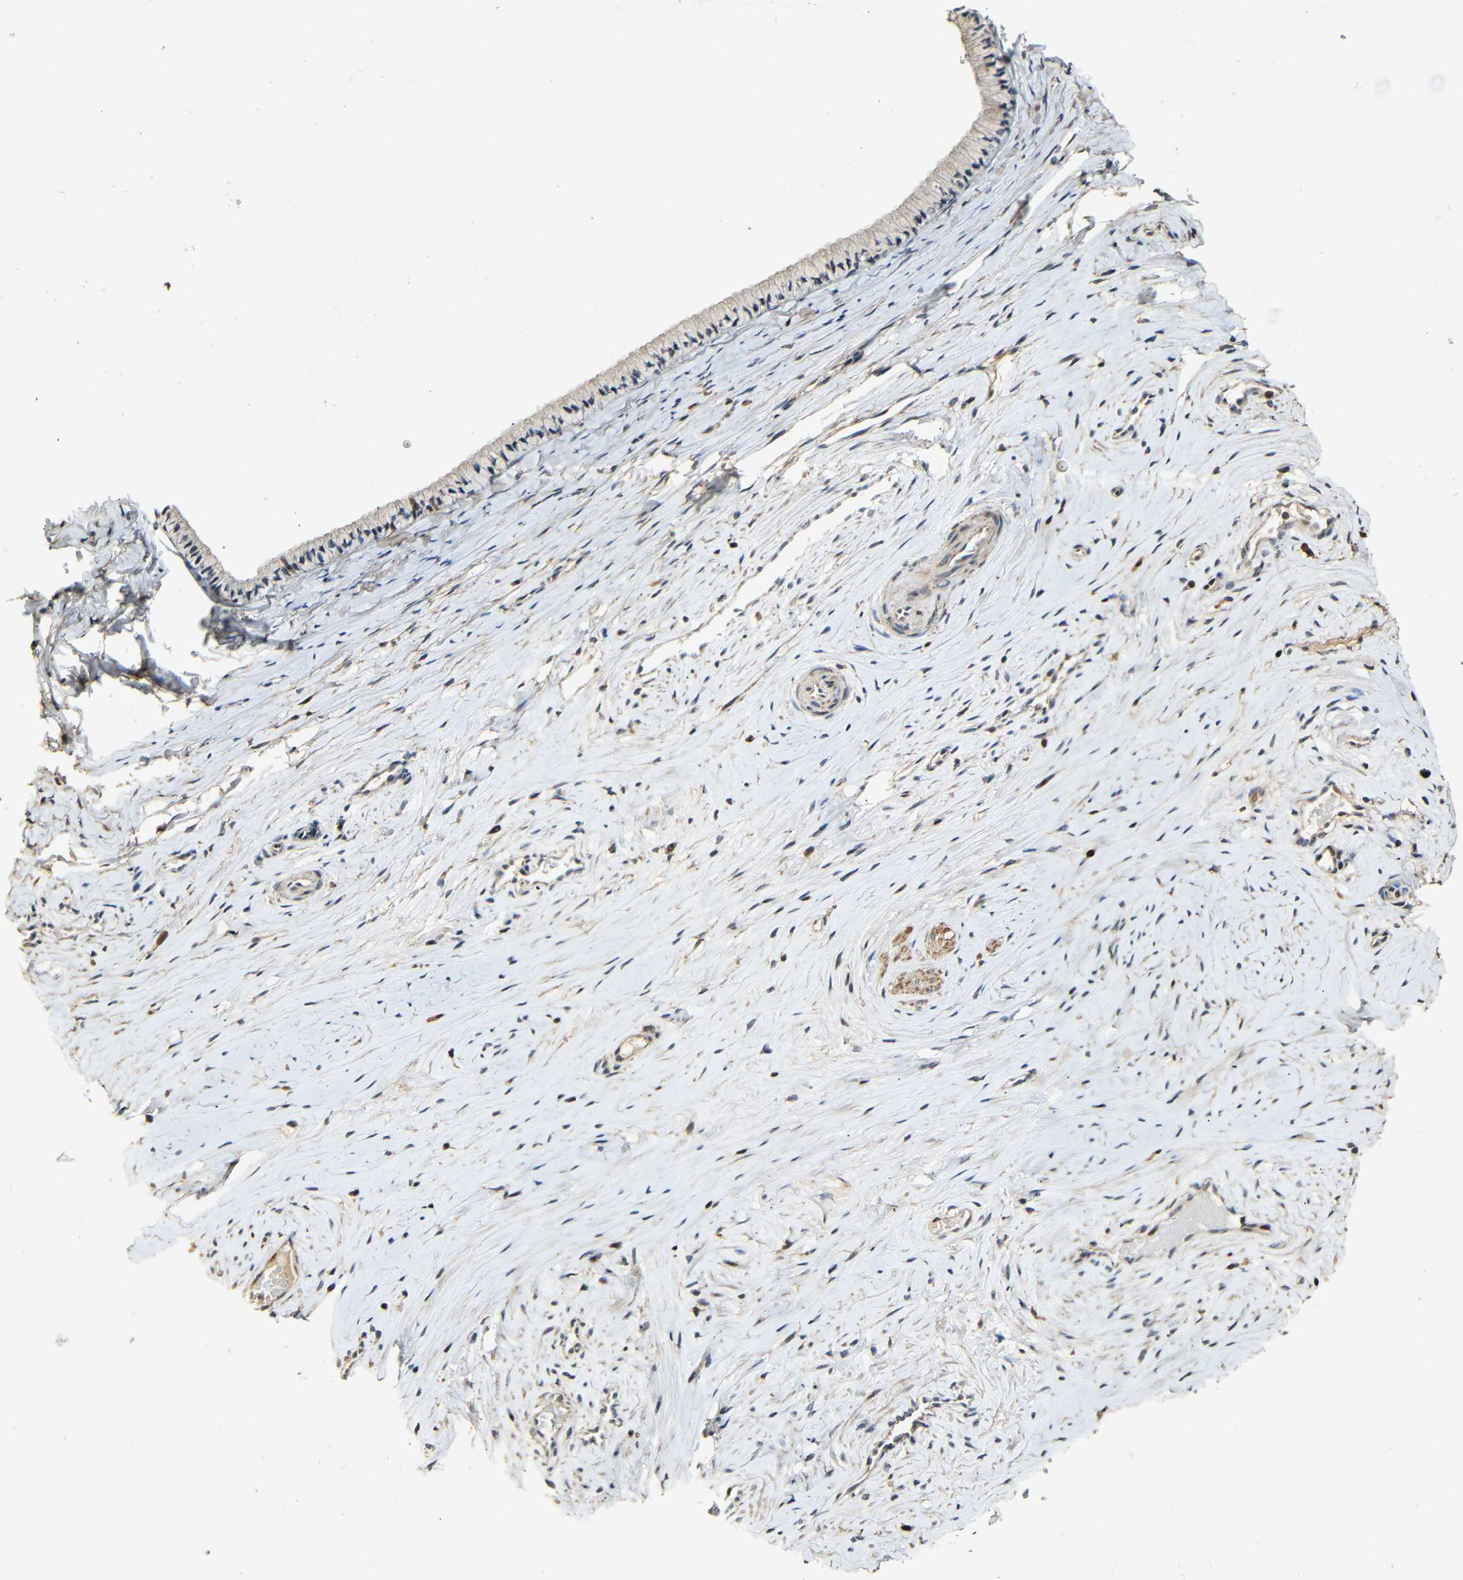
{"staining": {"intensity": "negative", "quantity": "none", "location": "none"}, "tissue": "cervix", "cell_type": "Glandular cells", "image_type": "normal", "snomed": [{"axis": "morphology", "description": "Normal tissue, NOS"}, {"axis": "topography", "description": "Cervix"}], "caption": "Glandular cells show no significant expression in unremarkable cervix.", "gene": "KAZALD1", "patient": {"sex": "female", "age": 39}}